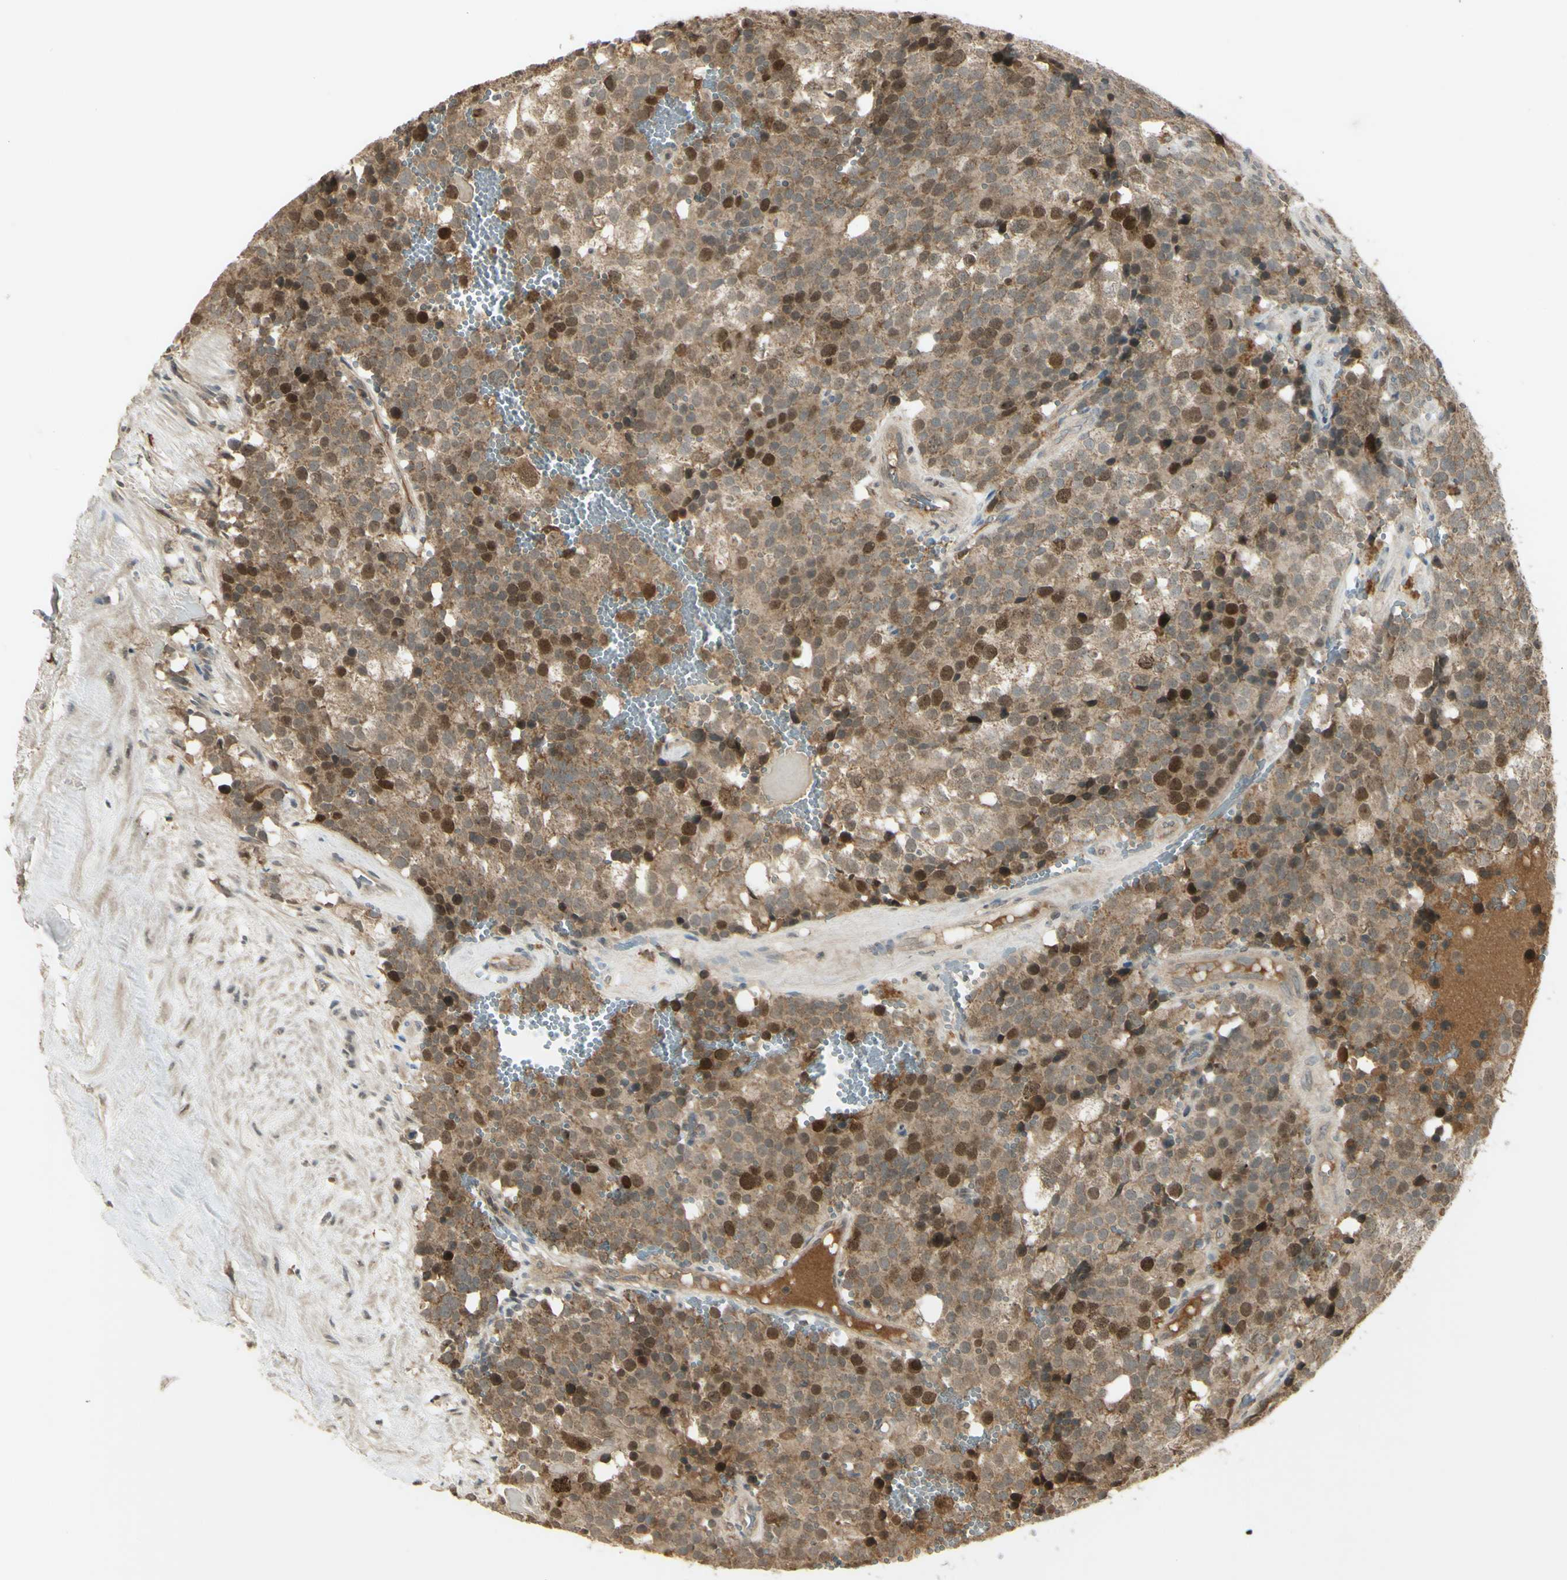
{"staining": {"intensity": "strong", "quantity": "<25%", "location": "nuclear"}, "tissue": "testis cancer", "cell_type": "Tumor cells", "image_type": "cancer", "snomed": [{"axis": "morphology", "description": "Seminoma, NOS"}, {"axis": "topography", "description": "Testis"}], "caption": "Human seminoma (testis) stained for a protein (brown) shows strong nuclear positive expression in about <25% of tumor cells.", "gene": "RAD18", "patient": {"sex": "male", "age": 71}}